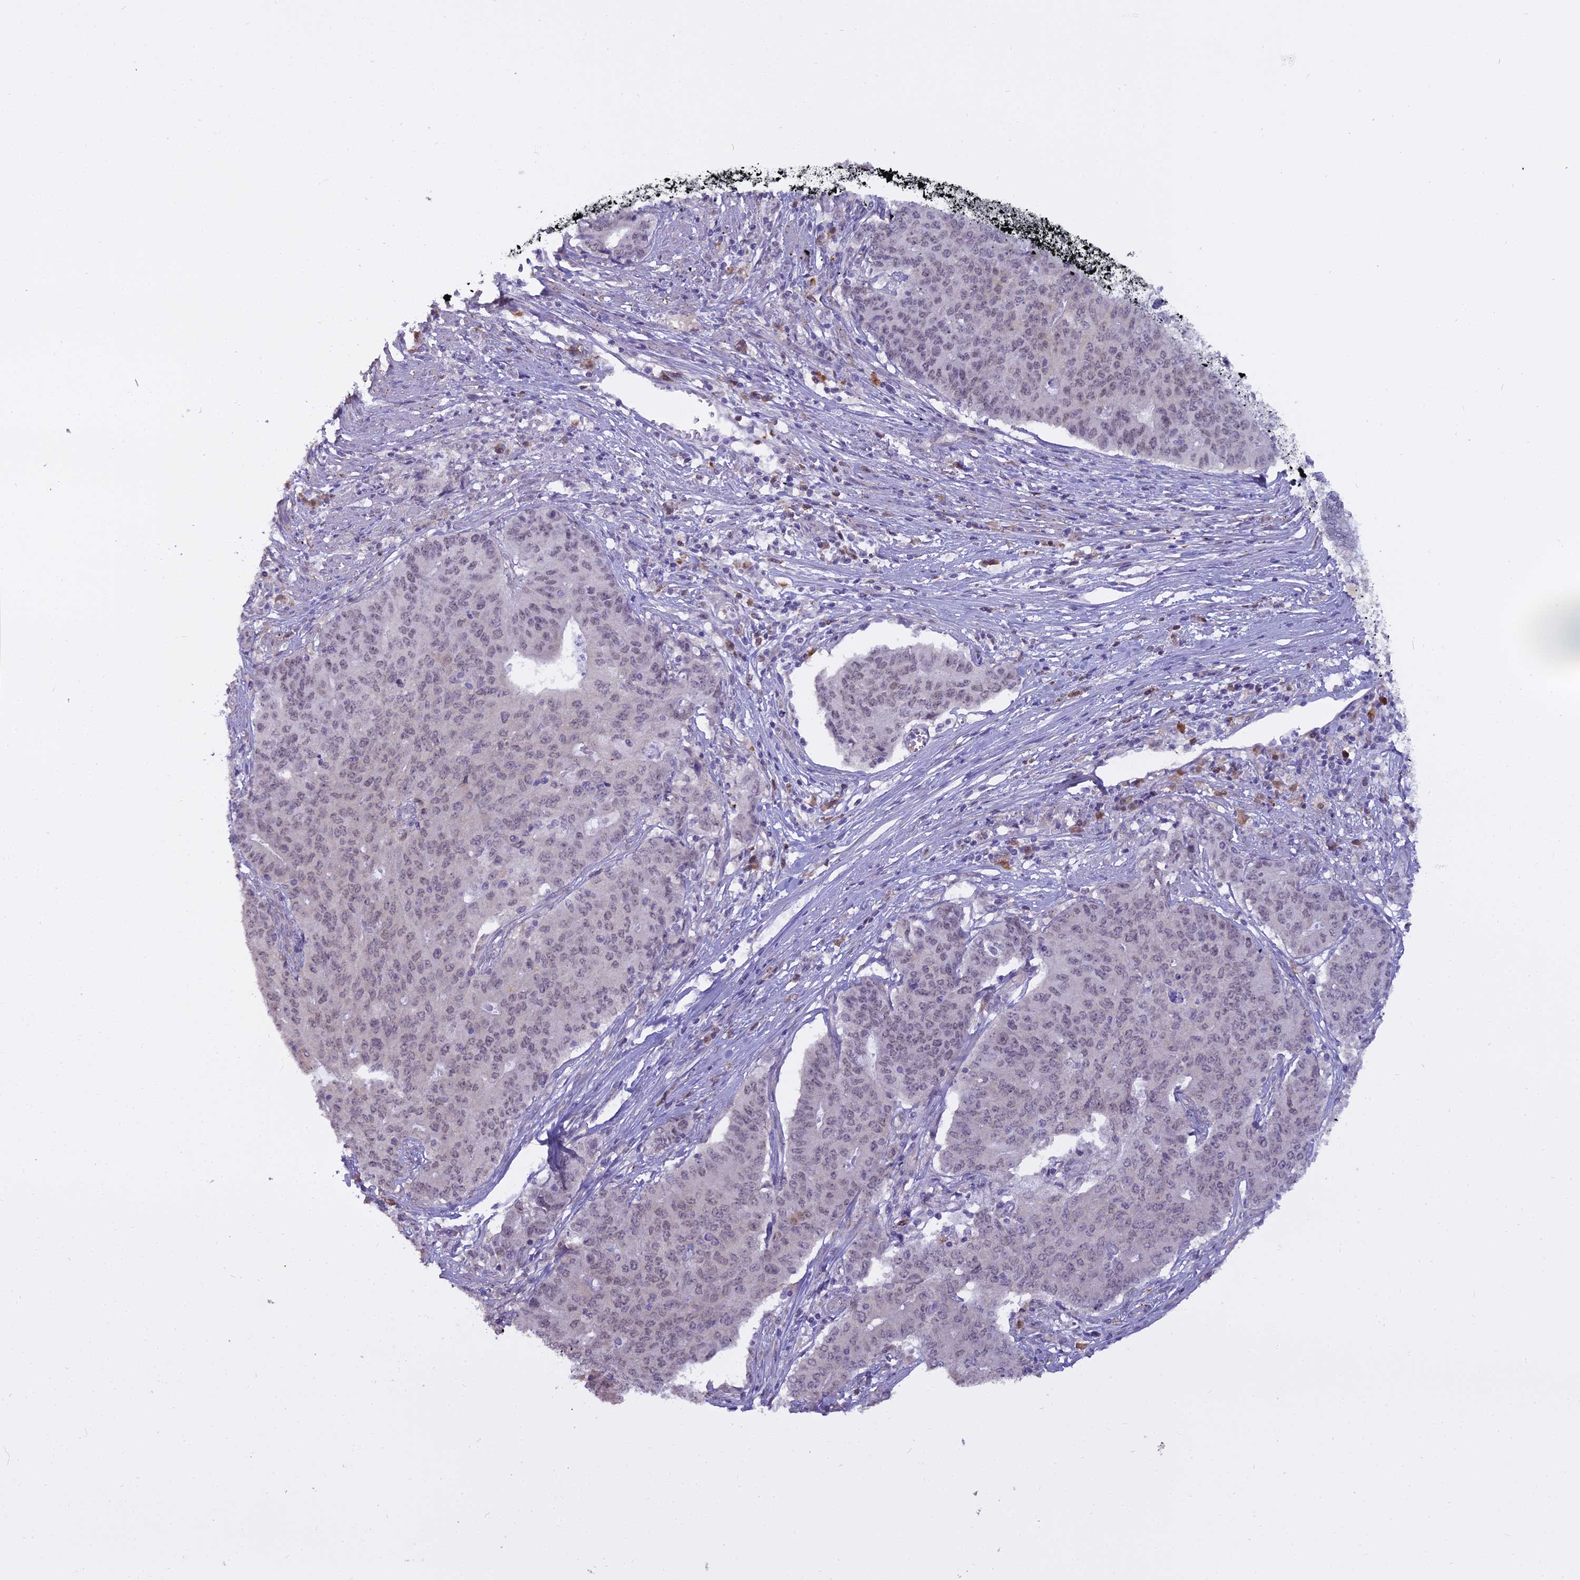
{"staining": {"intensity": "weak", "quantity": "25%-75%", "location": "nuclear"}, "tissue": "endometrial cancer", "cell_type": "Tumor cells", "image_type": "cancer", "snomed": [{"axis": "morphology", "description": "Adenocarcinoma, NOS"}, {"axis": "topography", "description": "Endometrium"}], "caption": "This micrograph reveals immunohistochemistry (IHC) staining of adenocarcinoma (endometrial), with low weak nuclear positivity in about 25%-75% of tumor cells.", "gene": "BLNK", "patient": {"sex": "female", "age": 59}}